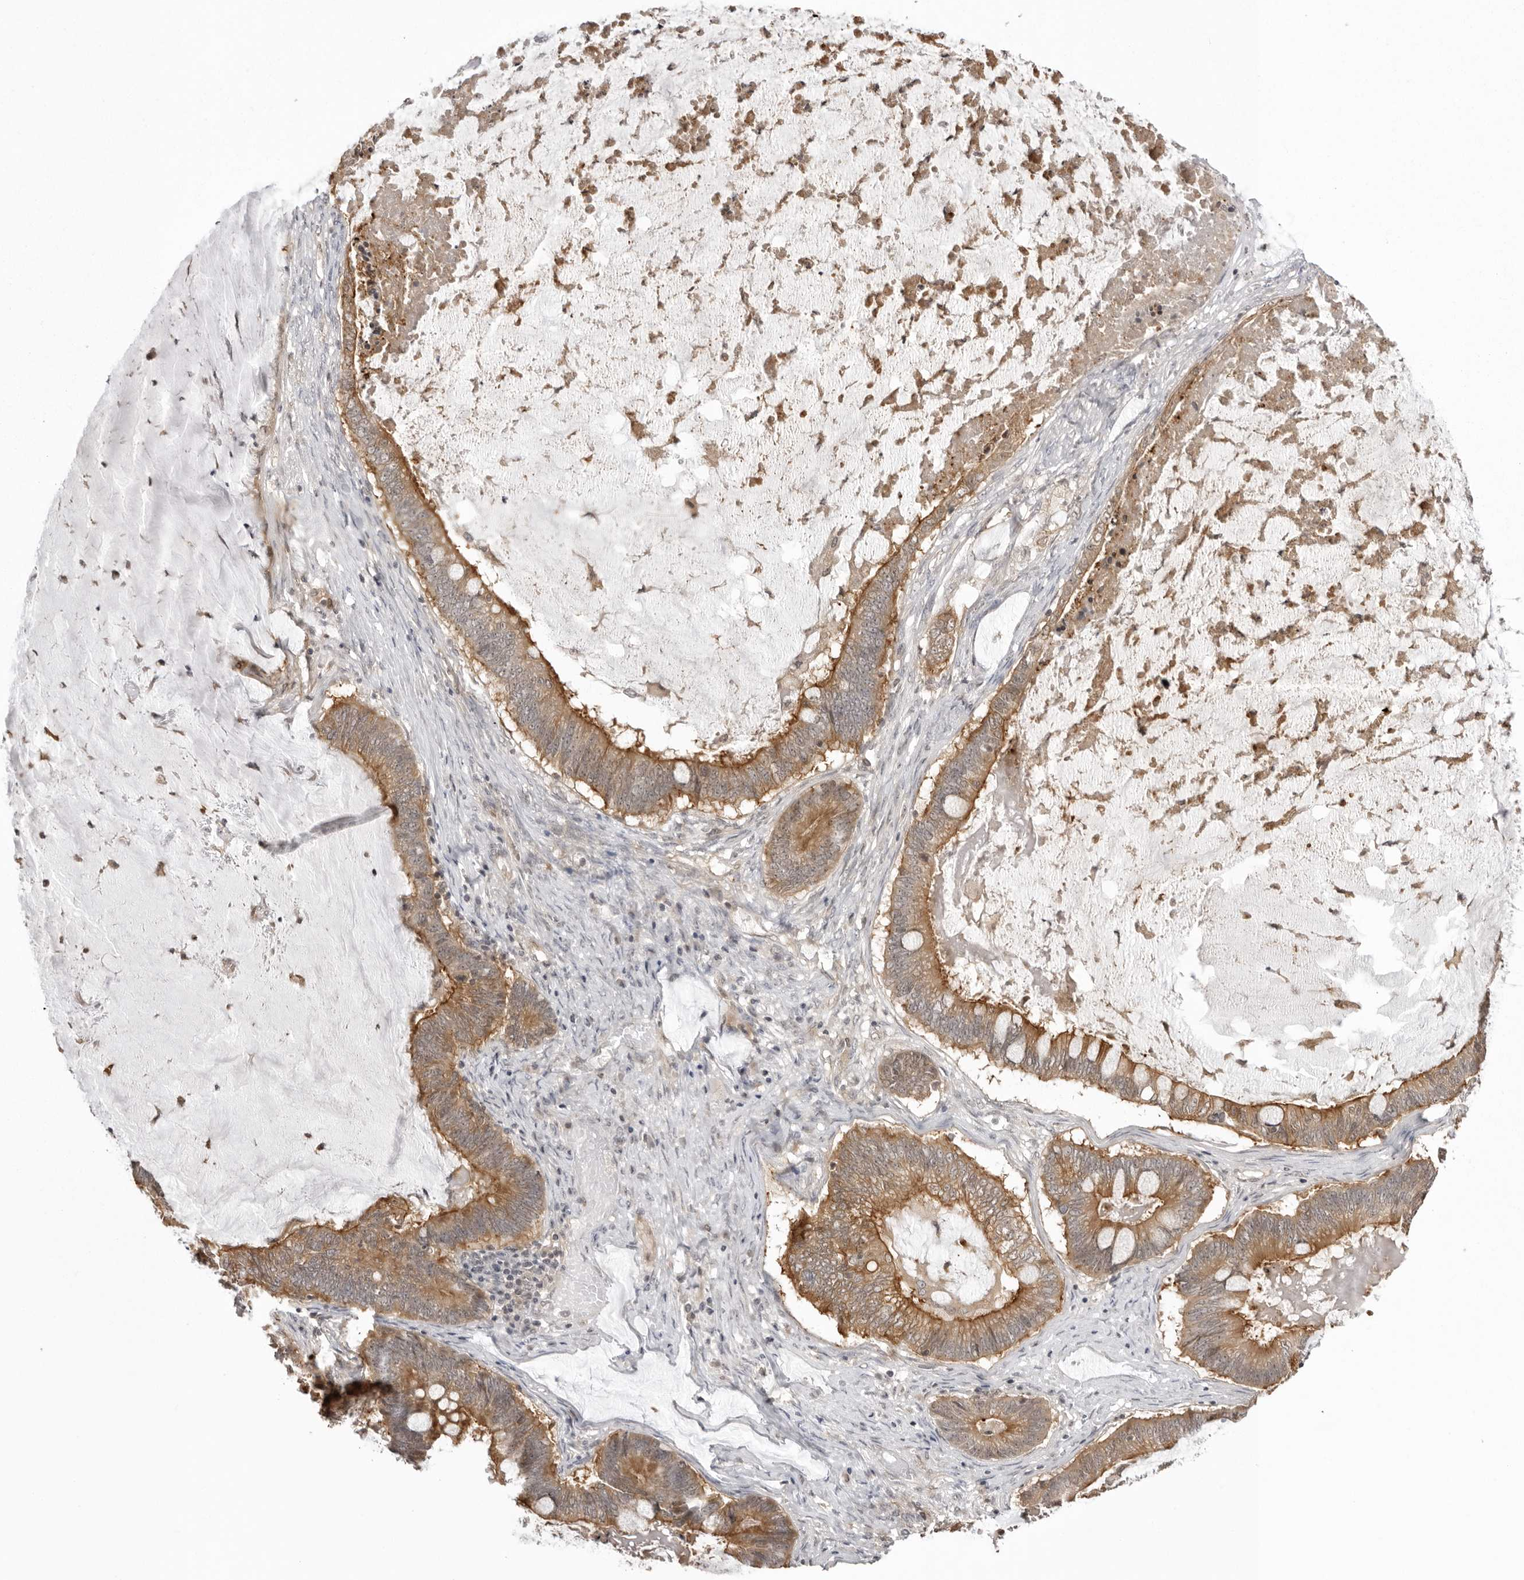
{"staining": {"intensity": "moderate", "quantity": ">75%", "location": "cytoplasmic/membranous"}, "tissue": "ovarian cancer", "cell_type": "Tumor cells", "image_type": "cancer", "snomed": [{"axis": "morphology", "description": "Cystadenocarcinoma, mucinous, NOS"}, {"axis": "topography", "description": "Ovary"}], "caption": "Ovarian cancer (mucinous cystadenocarcinoma) stained for a protein reveals moderate cytoplasmic/membranous positivity in tumor cells.", "gene": "USP43", "patient": {"sex": "female", "age": 61}}